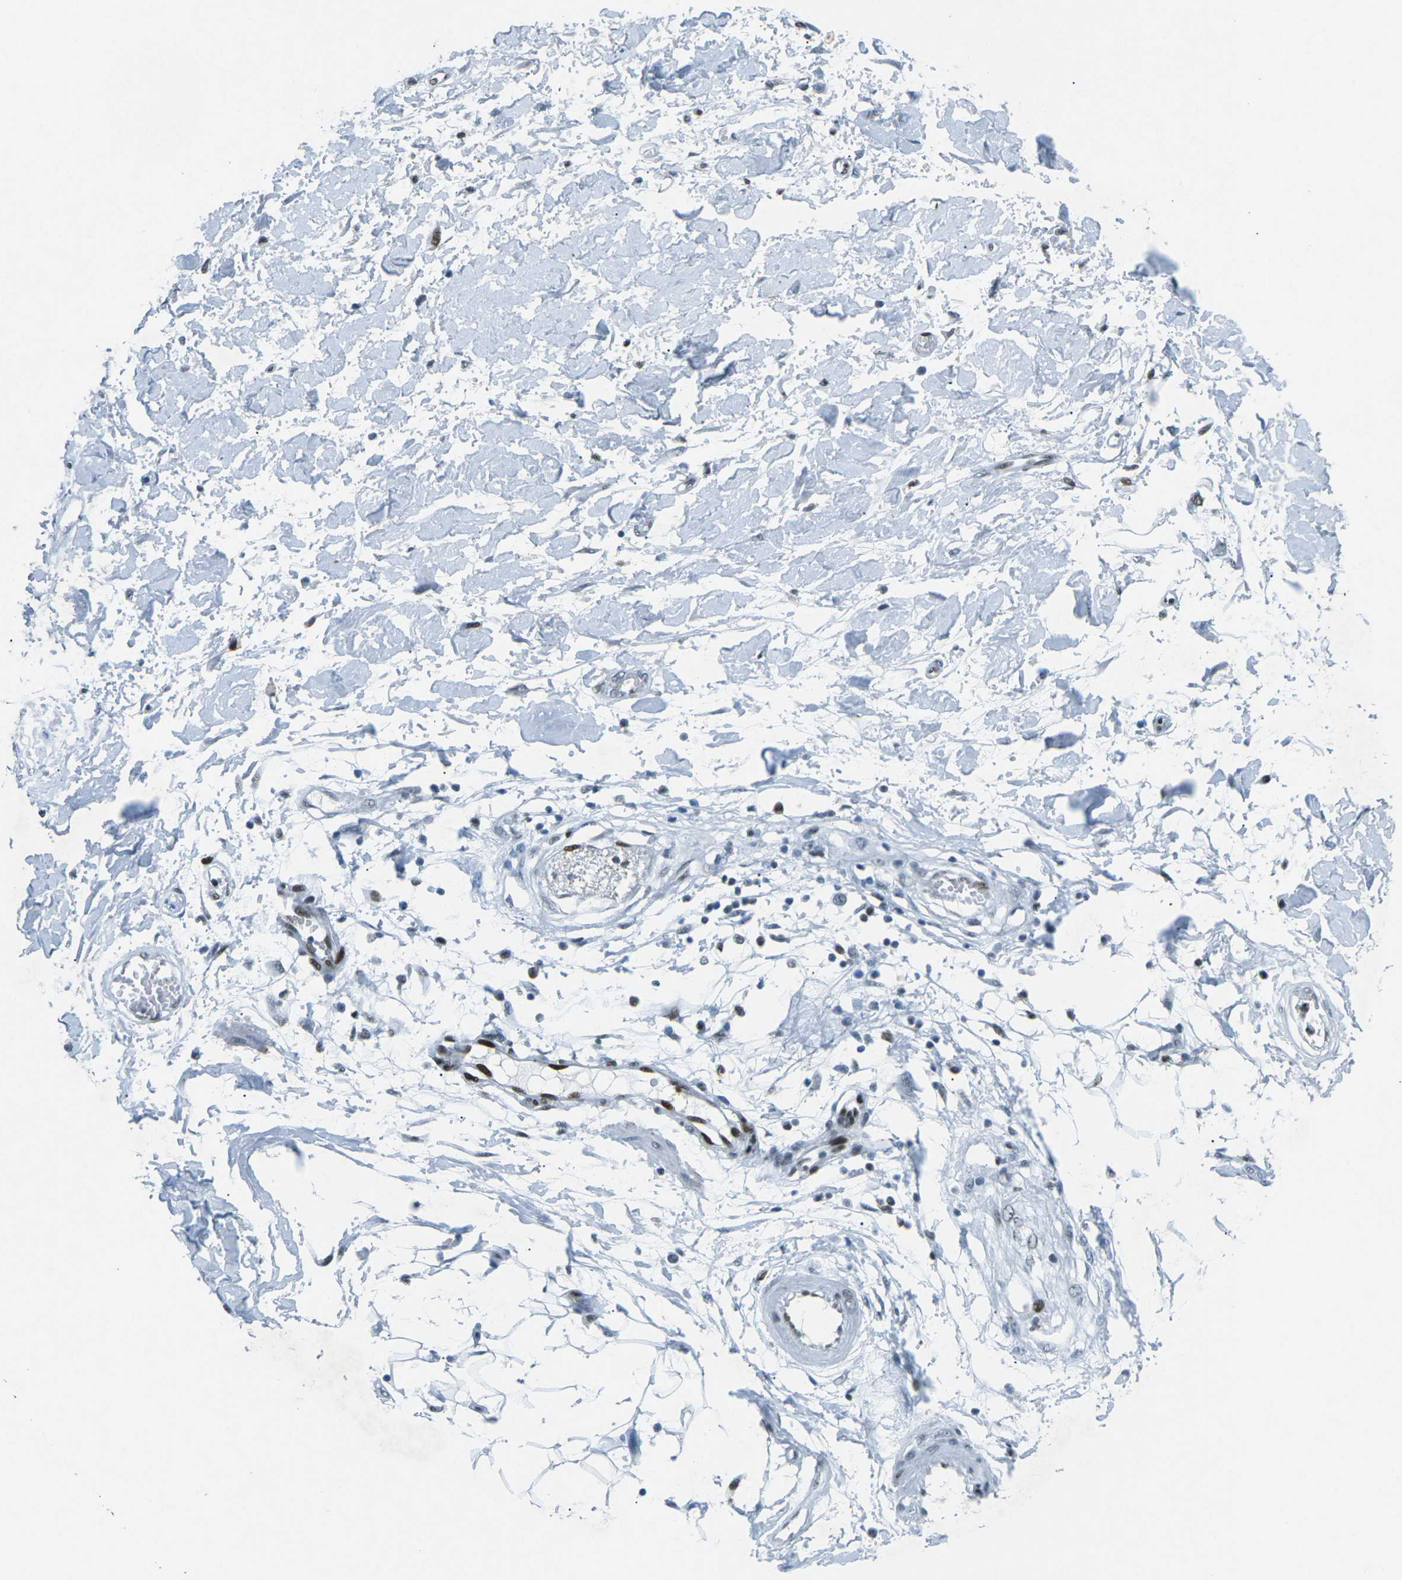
{"staining": {"intensity": "negative", "quantity": "none", "location": "none"}, "tissue": "adipose tissue", "cell_type": "Adipocytes", "image_type": "normal", "snomed": [{"axis": "morphology", "description": "Normal tissue, NOS"}, {"axis": "morphology", "description": "Squamous cell carcinoma, NOS"}, {"axis": "topography", "description": "Skin"}, {"axis": "topography", "description": "Peripheral nerve tissue"}], "caption": "IHC photomicrograph of normal adipose tissue: adipose tissue stained with DAB reveals no significant protein expression in adipocytes.", "gene": "RB1", "patient": {"sex": "male", "age": 83}}